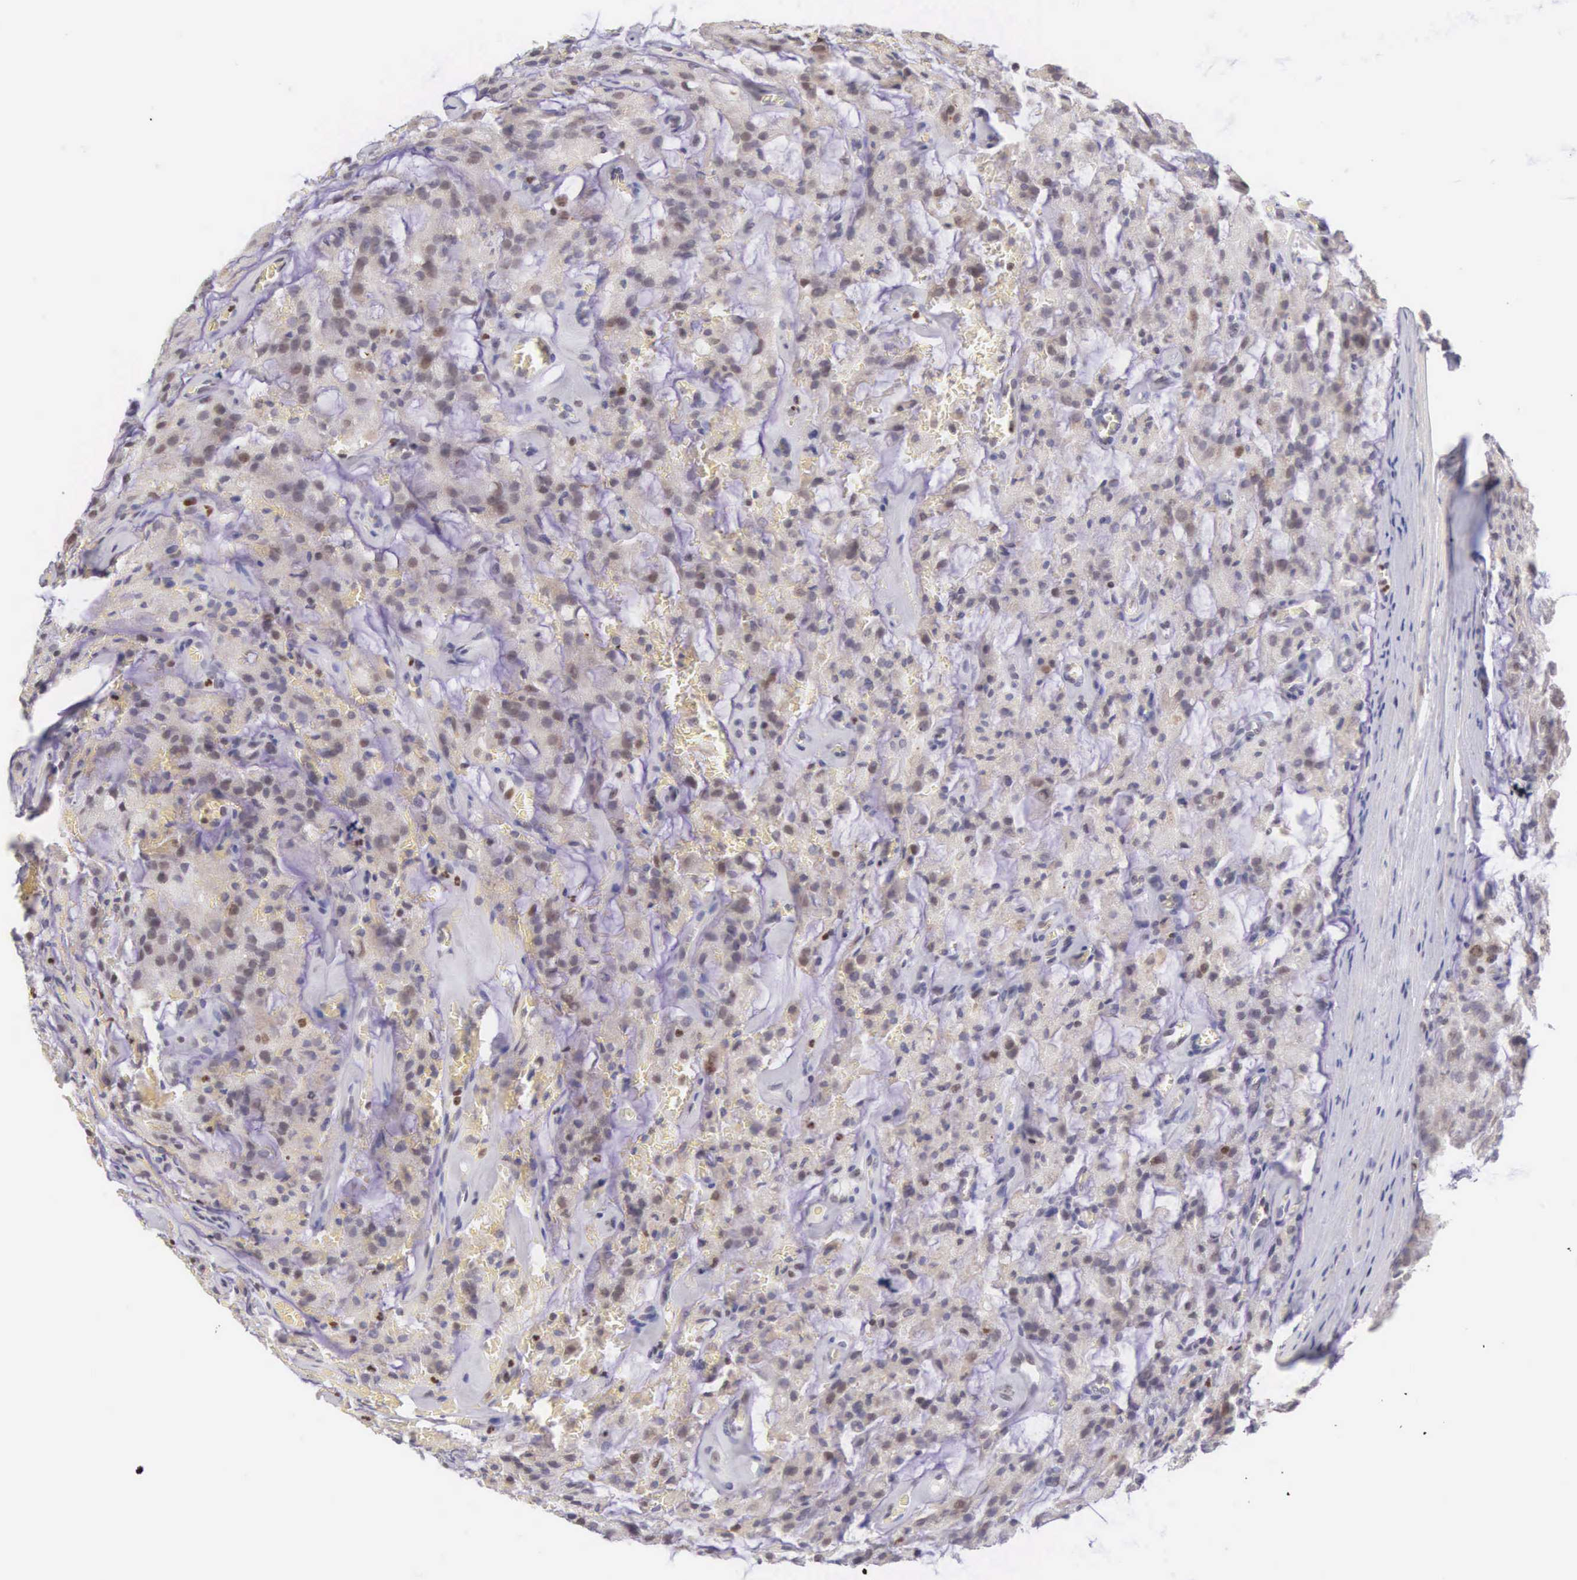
{"staining": {"intensity": "weak", "quantity": "<25%", "location": "nuclear"}, "tissue": "prostate cancer", "cell_type": "Tumor cells", "image_type": "cancer", "snomed": [{"axis": "morphology", "description": "Adenocarcinoma, Medium grade"}, {"axis": "topography", "description": "Prostate"}], "caption": "The immunohistochemistry micrograph has no significant expression in tumor cells of prostate cancer tissue. (DAB immunohistochemistry, high magnification).", "gene": "VRK1", "patient": {"sex": "male", "age": 60}}